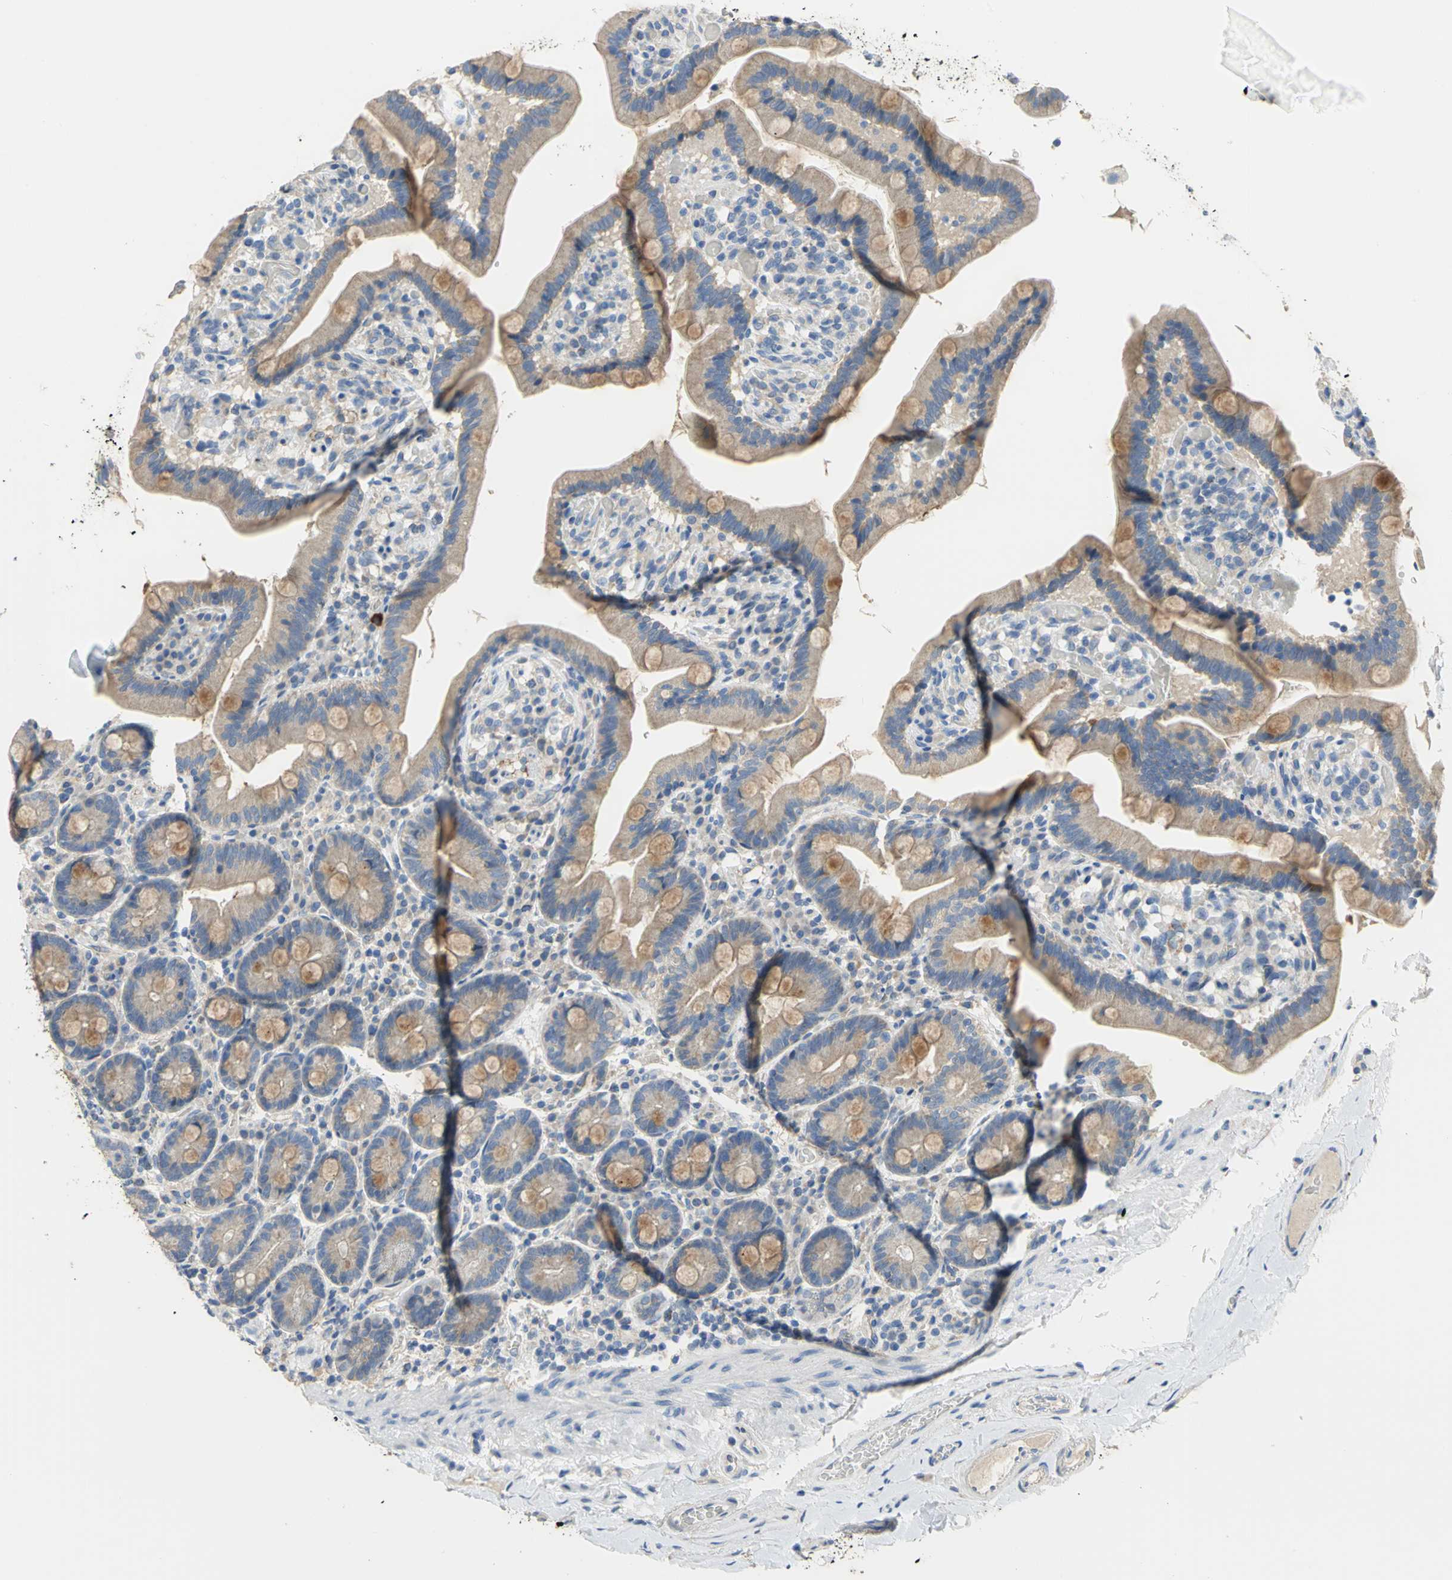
{"staining": {"intensity": "moderate", "quantity": ">75%", "location": "cytoplasmic/membranous"}, "tissue": "duodenum", "cell_type": "Glandular cells", "image_type": "normal", "snomed": [{"axis": "morphology", "description": "Normal tissue, NOS"}, {"axis": "topography", "description": "Duodenum"}], "caption": "Immunohistochemical staining of unremarkable human duodenum demonstrates medium levels of moderate cytoplasmic/membranous staining in approximately >75% of glandular cells.", "gene": "HTR1F", "patient": {"sex": "male", "age": 66}}